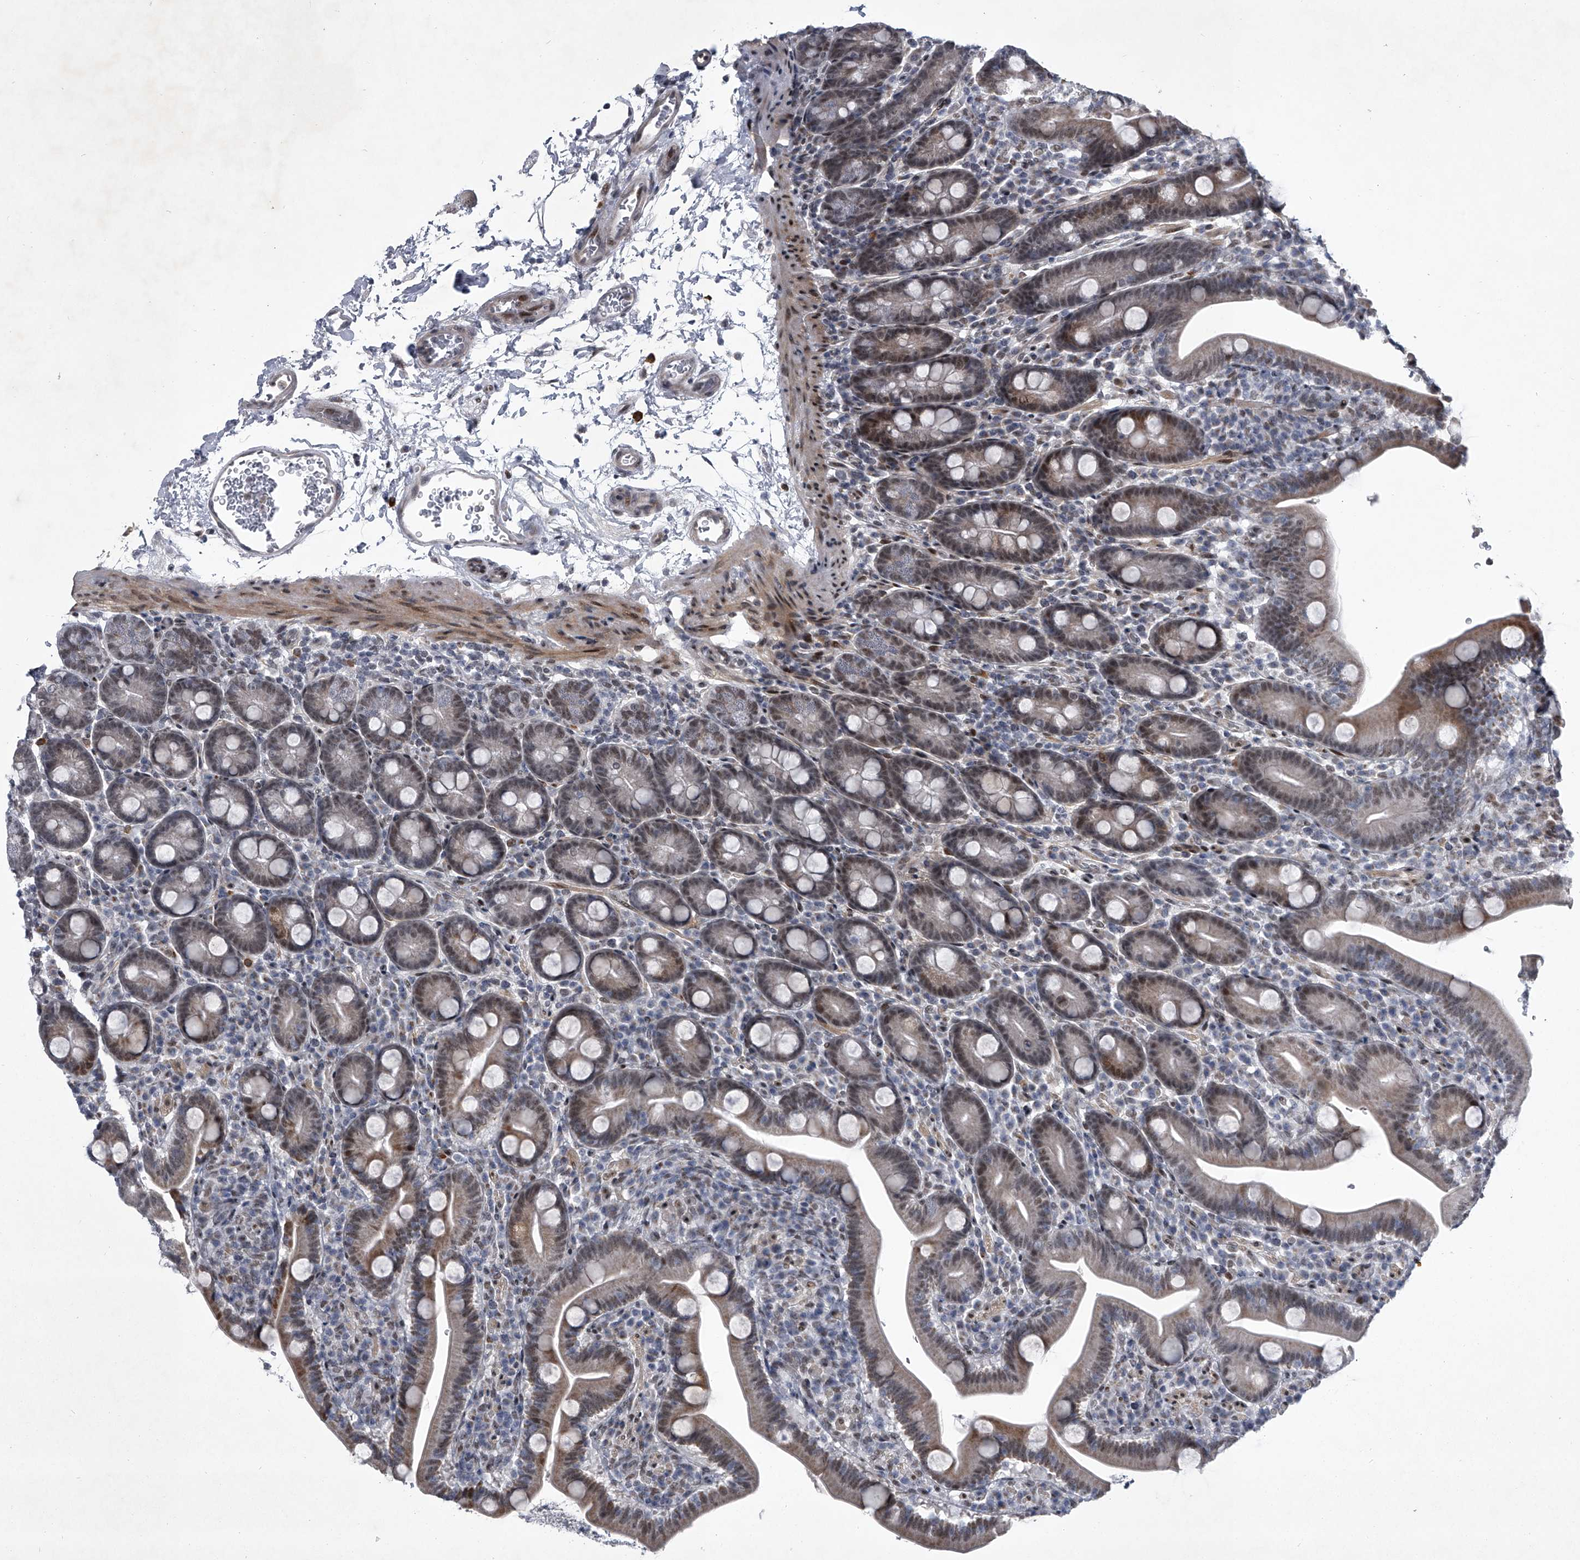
{"staining": {"intensity": "moderate", "quantity": "25%-75%", "location": "cytoplasmic/membranous,nuclear"}, "tissue": "duodenum", "cell_type": "Glandular cells", "image_type": "normal", "snomed": [{"axis": "morphology", "description": "Normal tissue, NOS"}, {"axis": "topography", "description": "Duodenum"}], "caption": "The image demonstrates immunohistochemical staining of benign duodenum. There is moderate cytoplasmic/membranous,nuclear staining is present in about 25%-75% of glandular cells. The staining was performed using DAB, with brown indicating positive protein expression. Nuclei are stained blue with hematoxylin.", "gene": "MLLT1", "patient": {"sex": "male", "age": 35}}